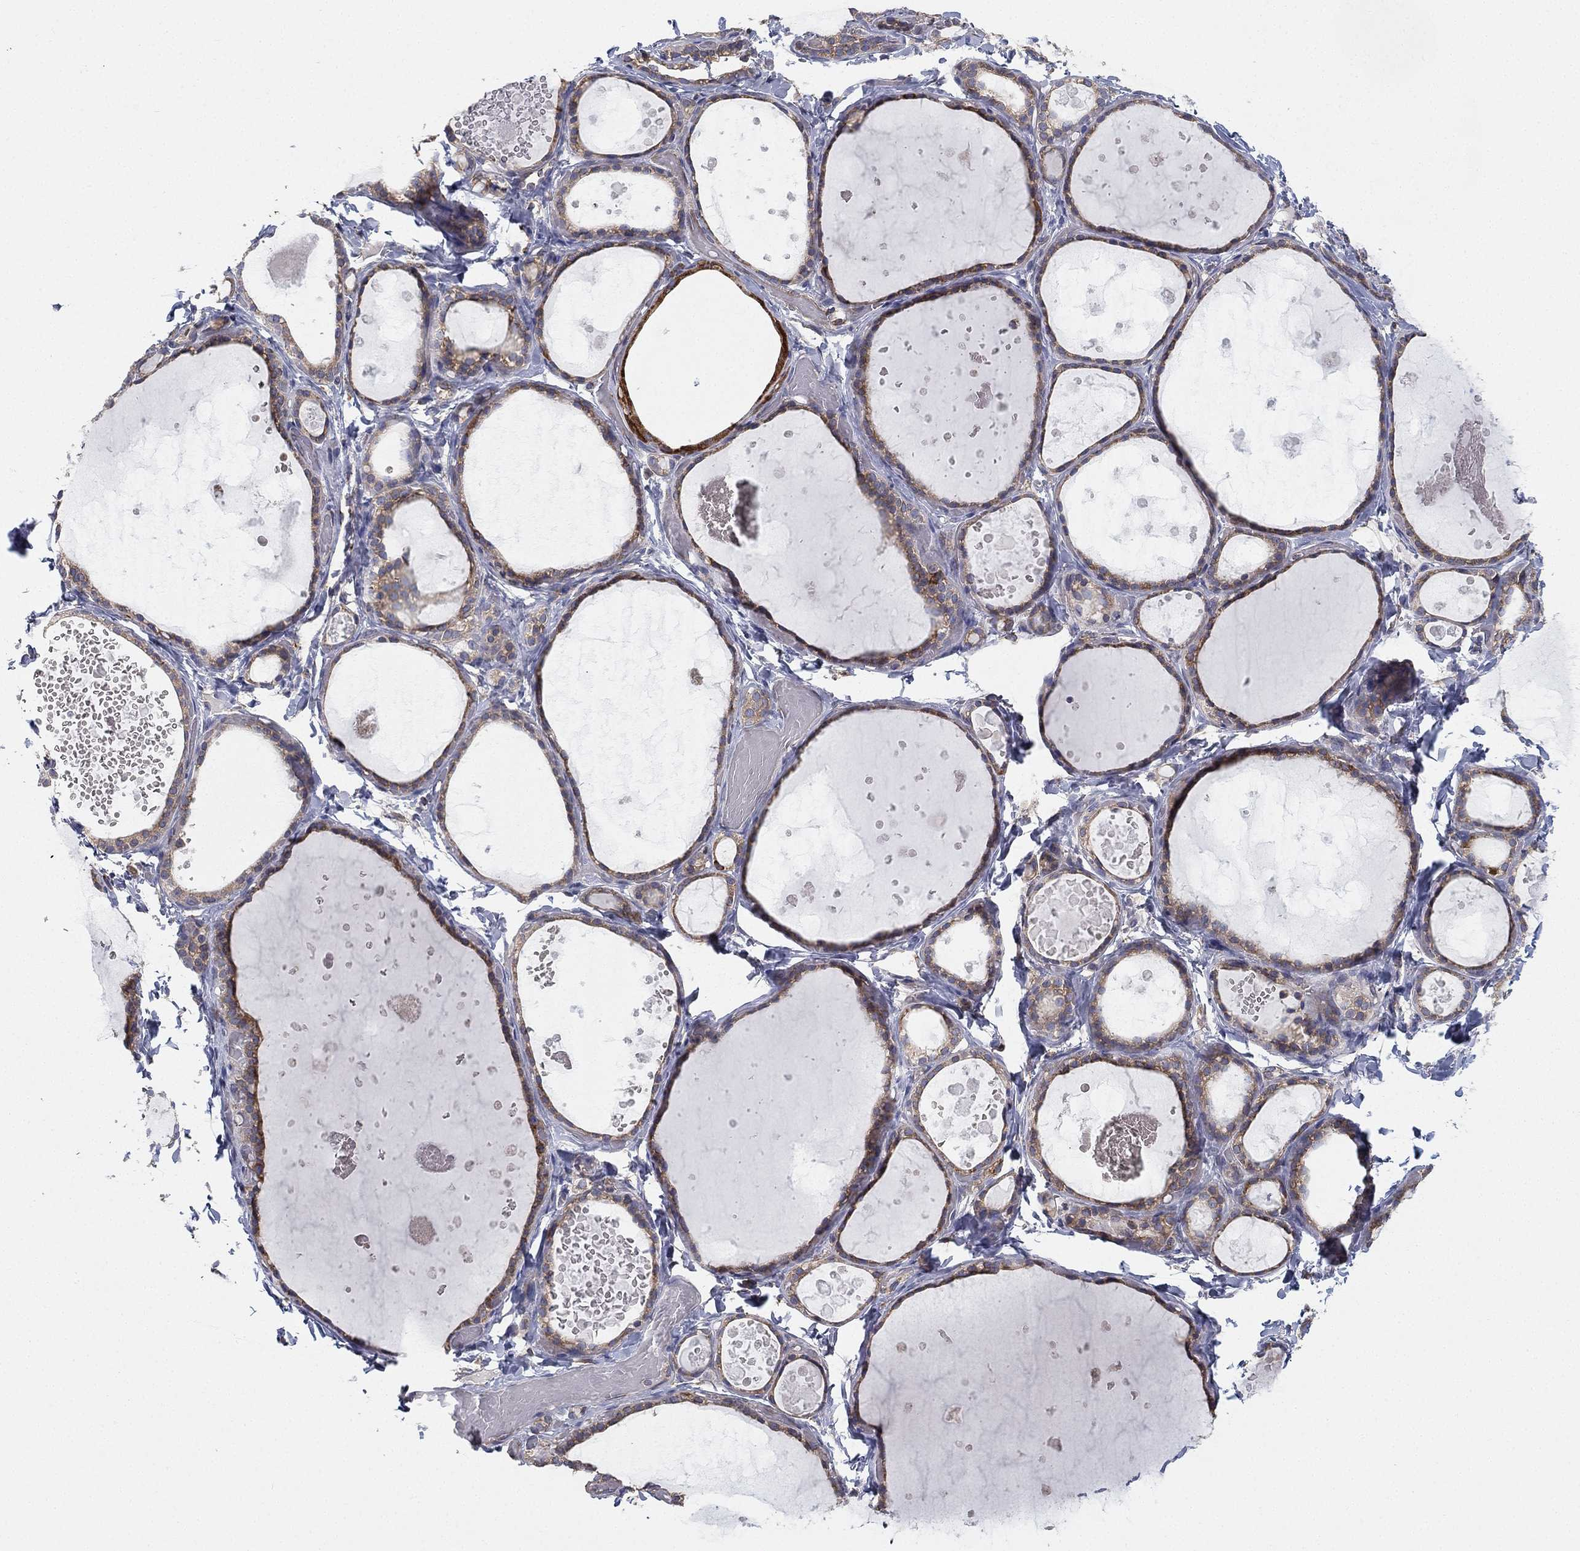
{"staining": {"intensity": "moderate", "quantity": ">75%", "location": "cytoplasmic/membranous"}, "tissue": "thyroid gland", "cell_type": "Glandular cells", "image_type": "normal", "snomed": [{"axis": "morphology", "description": "Normal tissue, NOS"}, {"axis": "topography", "description": "Thyroid gland"}], "caption": "An image of human thyroid gland stained for a protein shows moderate cytoplasmic/membranous brown staining in glandular cells.", "gene": "CYB5B", "patient": {"sex": "female", "age": 56}}